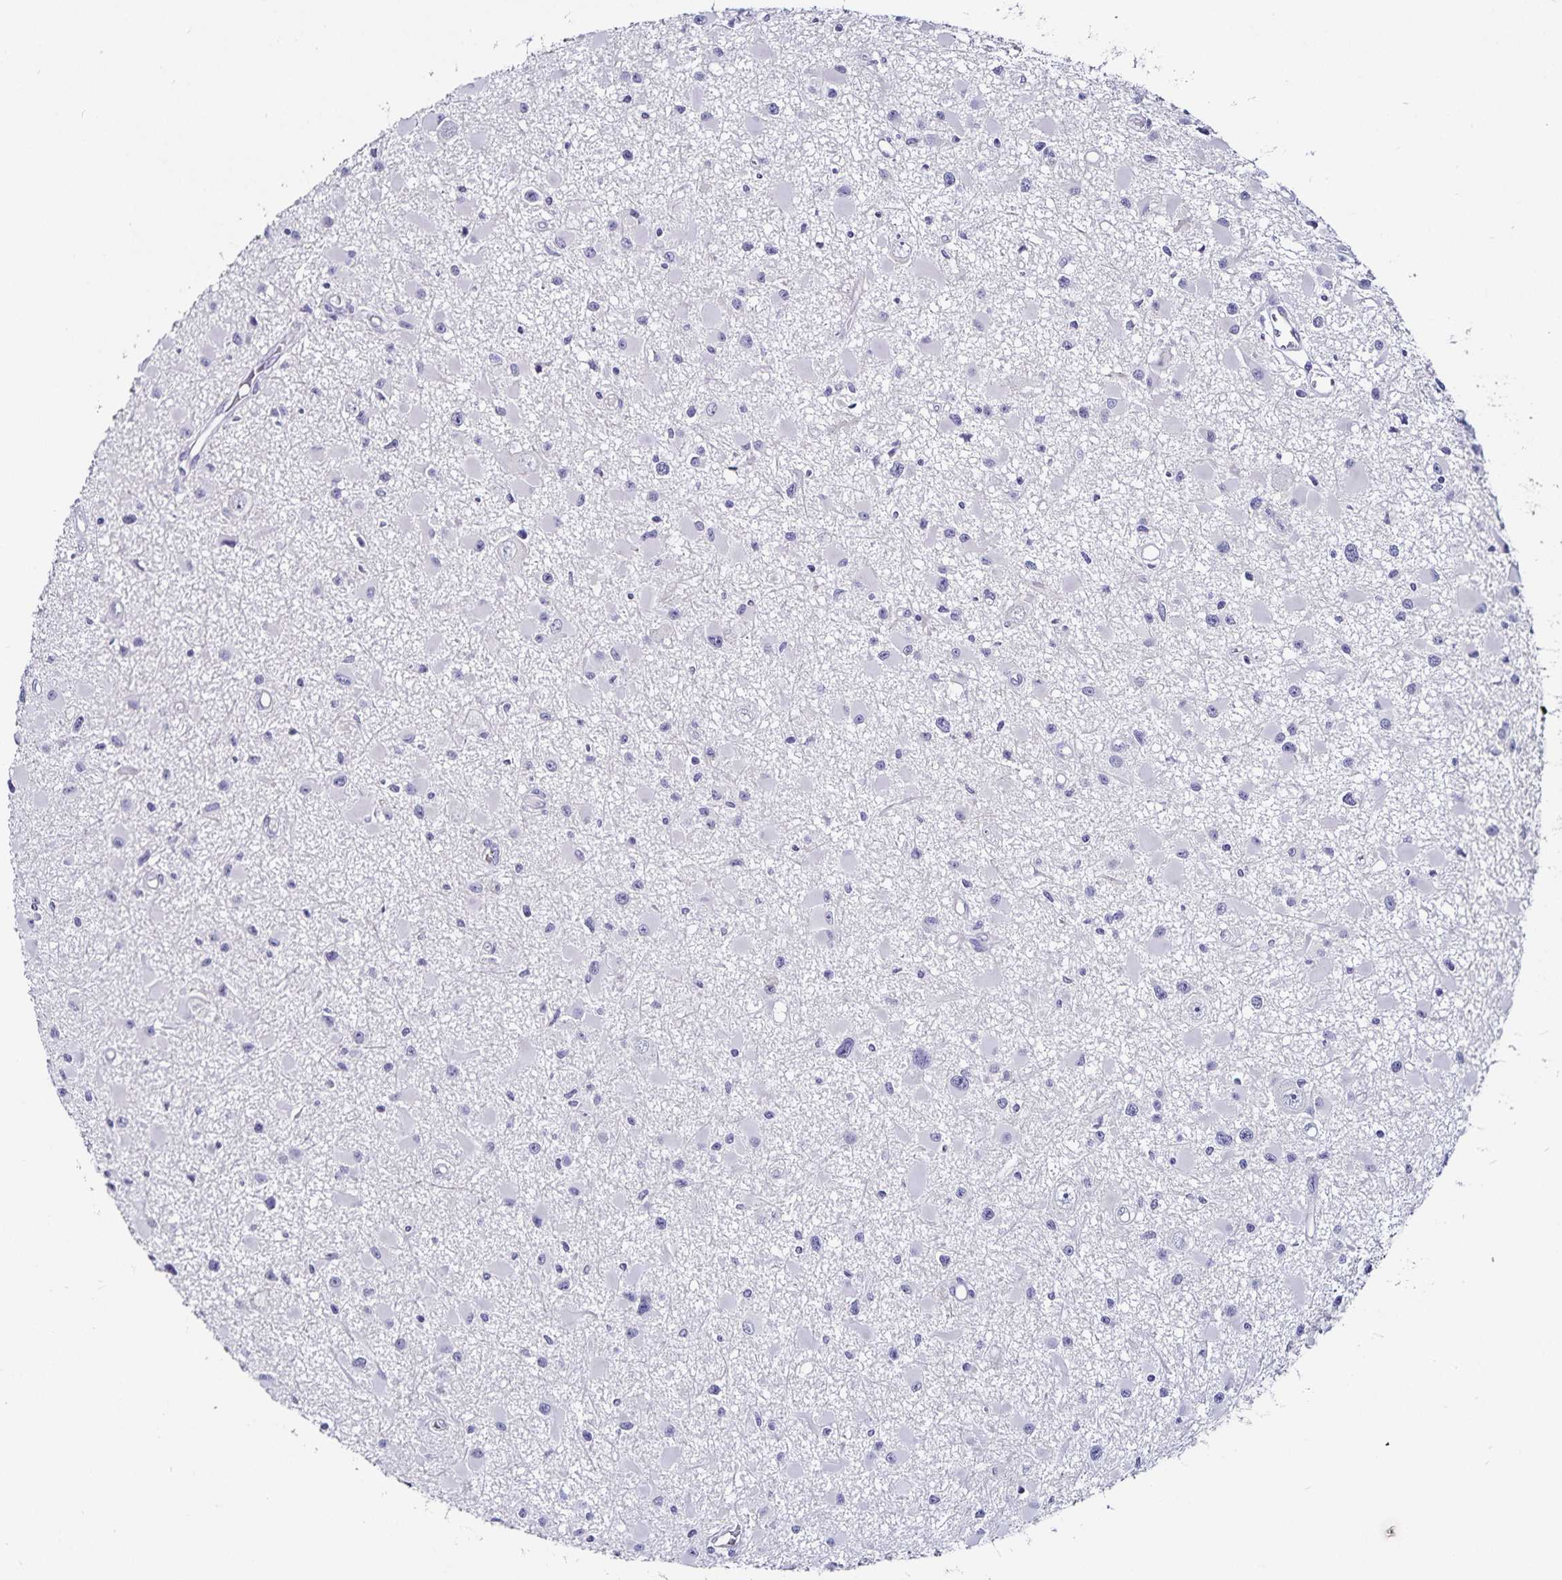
{"staining": {"intensity": "negative", "quantity": "none", "location": "none"}, "tissue": "glioma", "cell_type": "Tumor cells", "image_type": "cancer", "snomed": [{"axis": "morphology", "description": "Glioma, malignant, High grade"}, {"axis": "topography", "description": "Brain"}], "caption": "This is a histopathology image of immunohistochemistry staining of malignant high-grade glioma, which shows no staining in tumor cells.", "gene": "TSPAN7", "patient": {"sex": "male", "age": 54}}